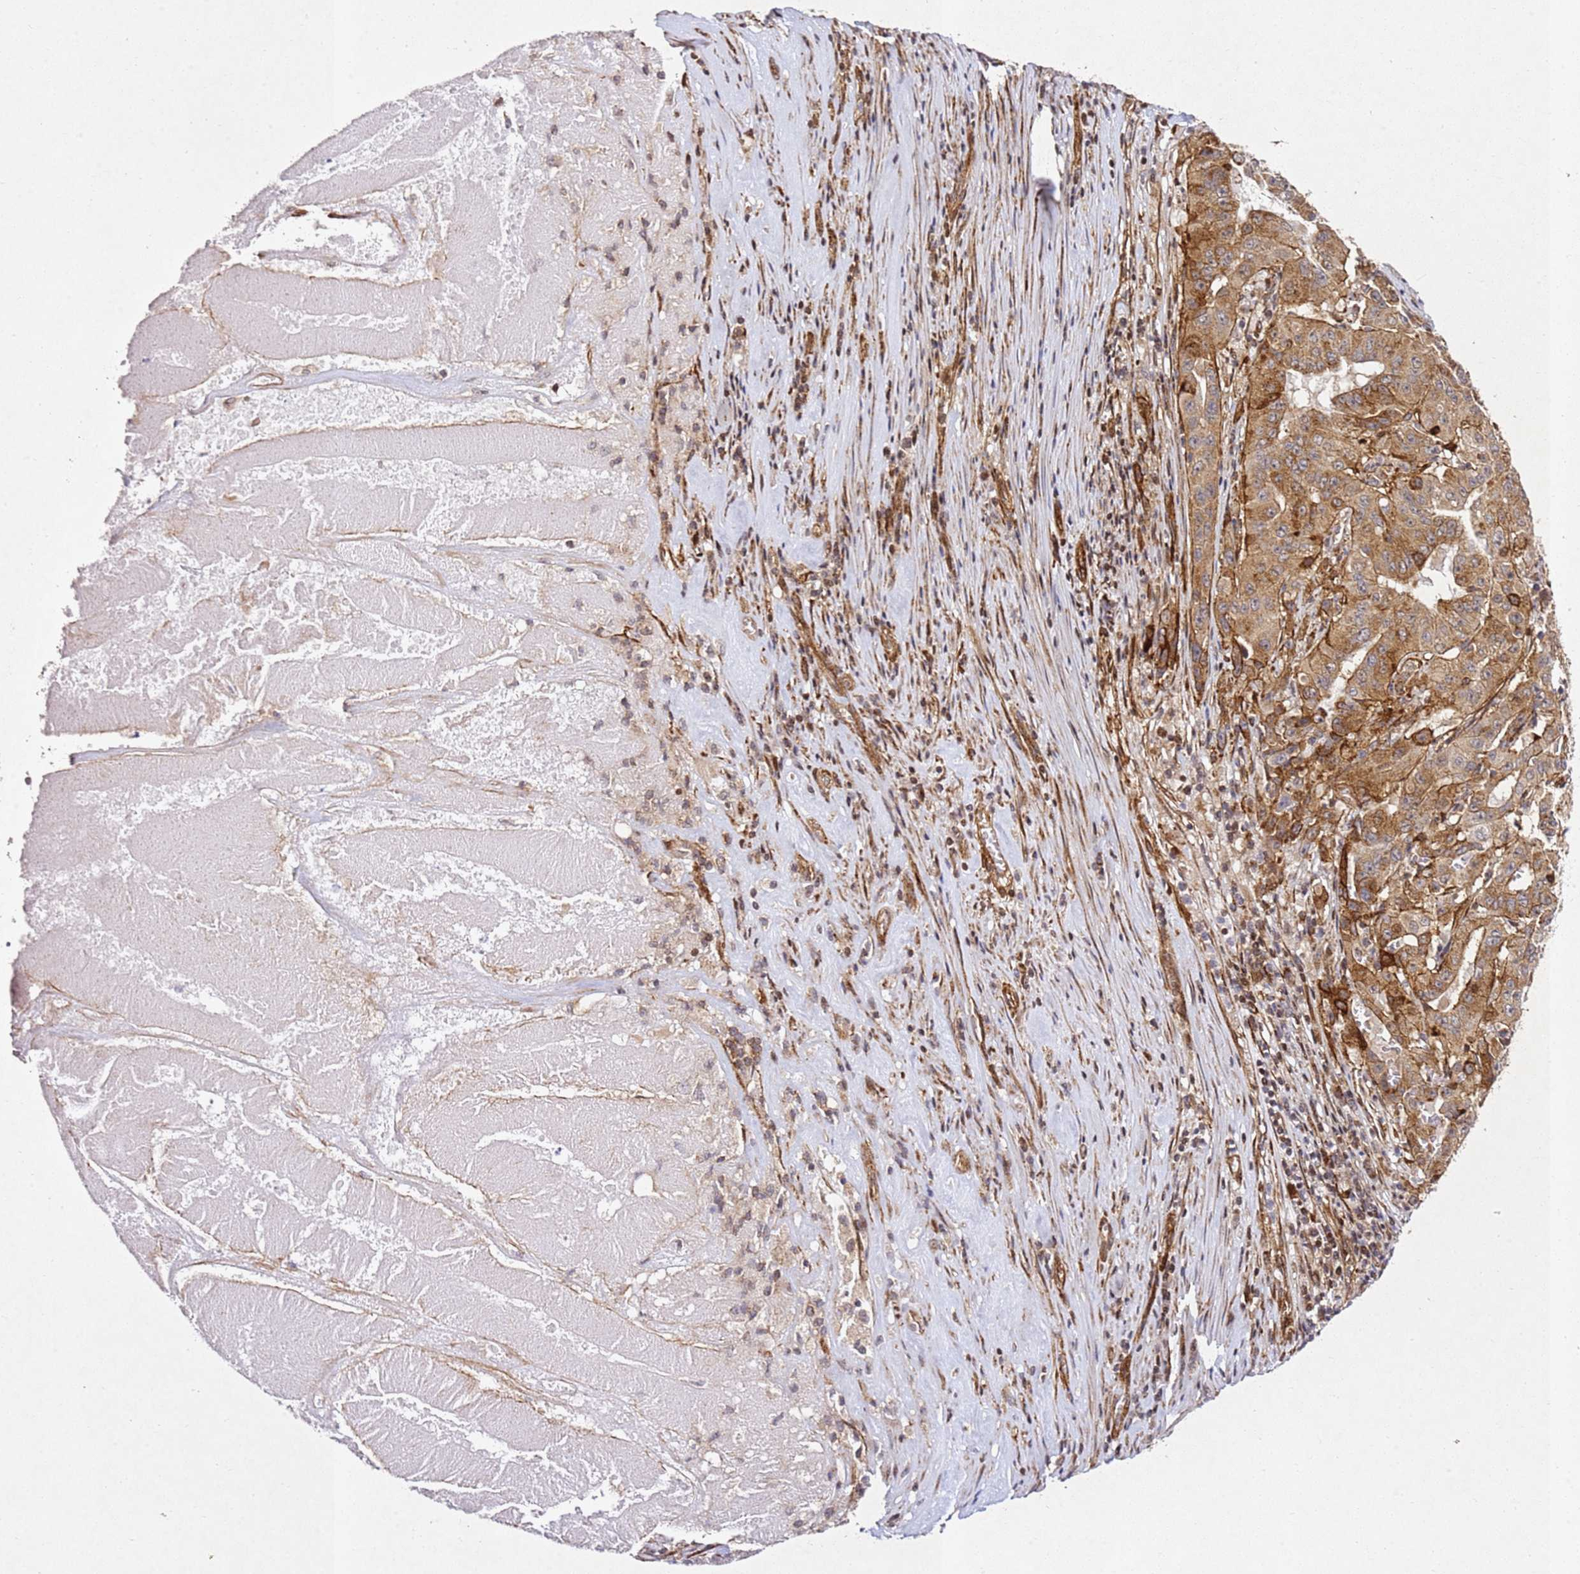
{"staining": {"intensity": "moderate", "quantity": ">75%", "location": "cytoplasmic/membranous"}, "tissue": "pancreatic cancer", "cell_type": "Tumor cells", "image_type": "cancer", "snomed": [{"axis": "morphology", "description": "Adenocarcinoma, NOS"}, {"axis": "topography", "description": "Pancreas"}], "caption": "Adenocarcinoma (pancreatic) tissue displays moderate cytoplasmic/membranous positivity in approximately >75% of tumor cells, visualized by immunohistochemistry. The protein of interest is shown in brown color, while the nuclei are stained blue.", "gene": "ZNF296", "patient": {"sex": "male", "age": 63}}